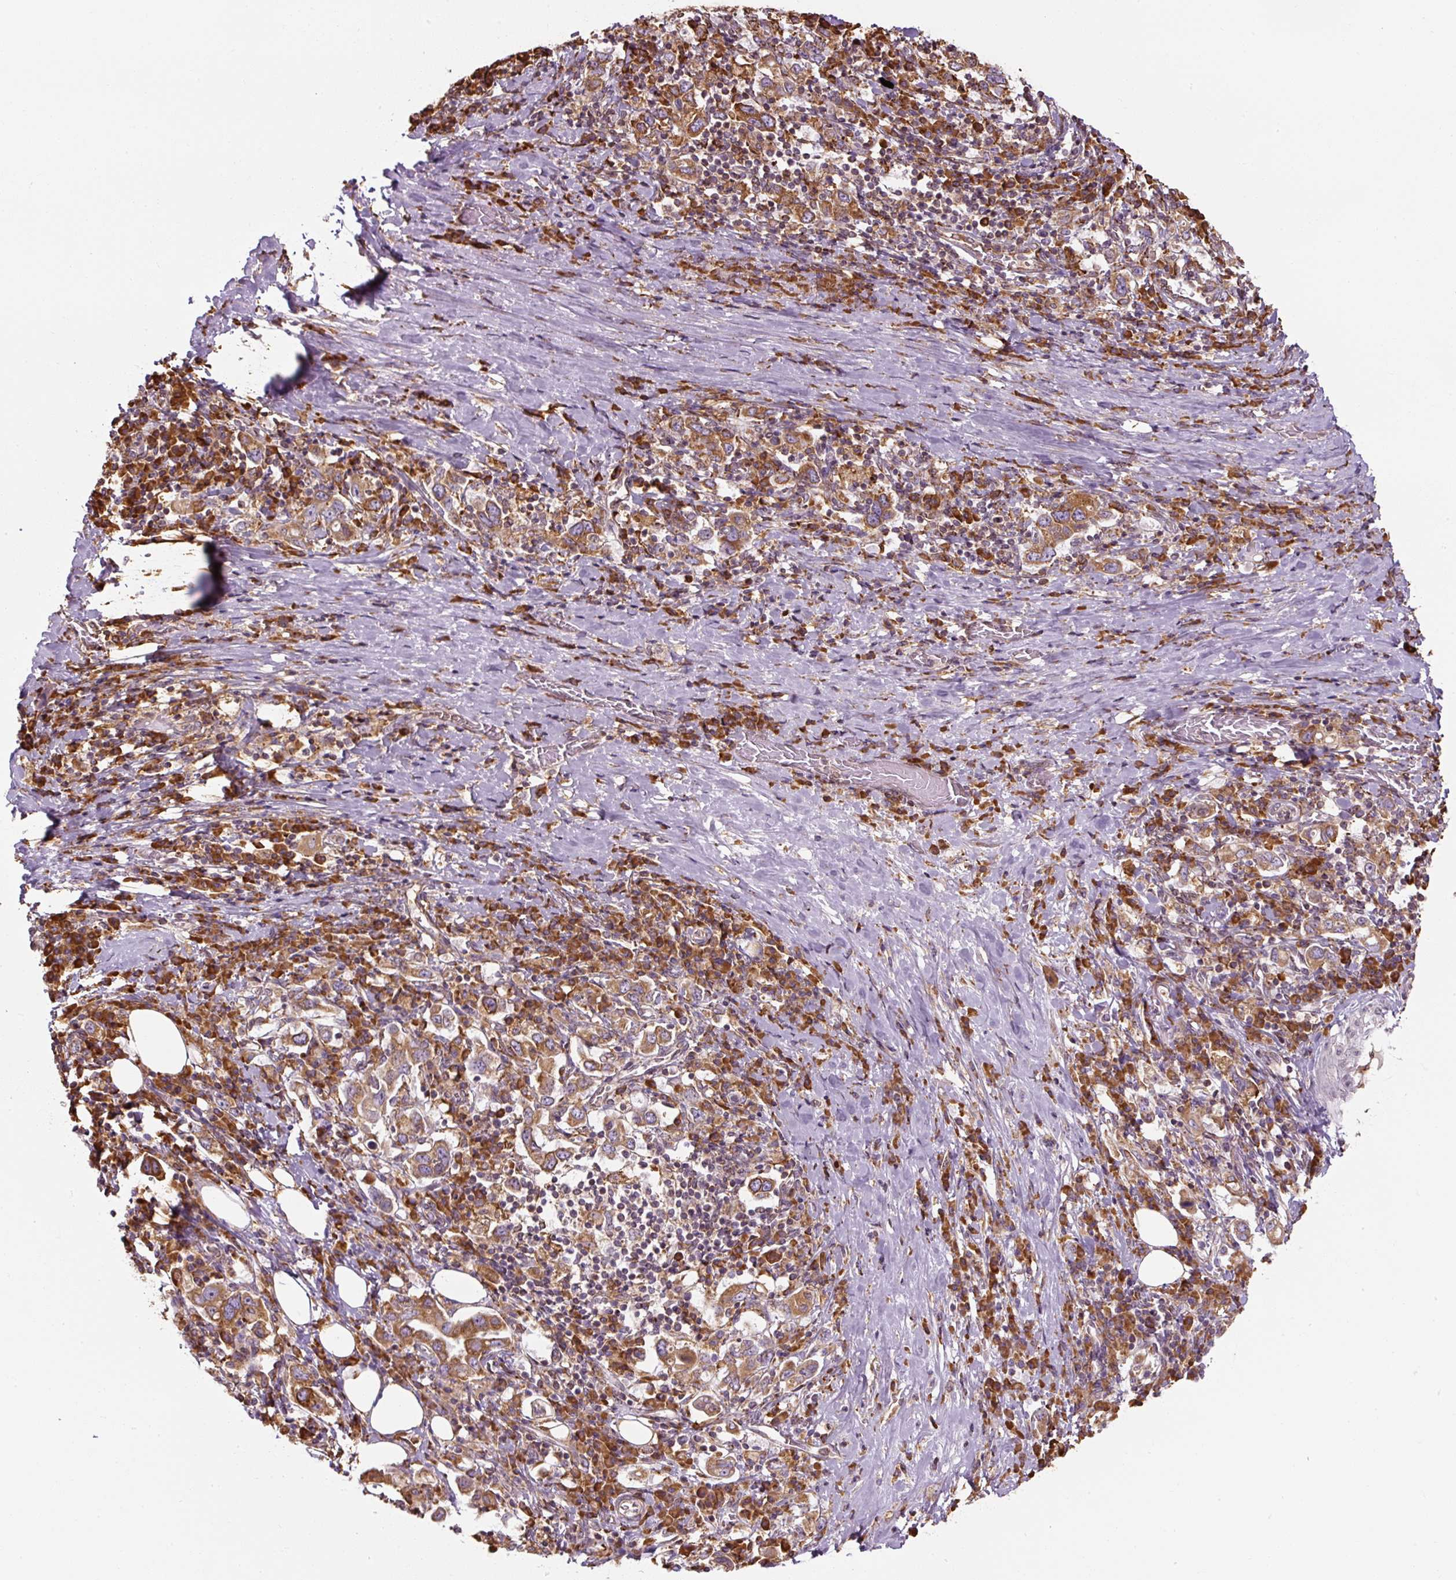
{"staining": {"intensity": "moderate", "quantity": ">75%", "location": "cytoplasmic/membranous"}, "tissue": "stomach cancer", "cell_type": "Tumor cells", "image_type": "cancer", "snomed": [{"axis": "morphology", "description": "Adenocarcinoma, NOS"}, {"axis": "topography", "description": "Stomach, upper"}, {"axis": "topography", "description": "Stomach"}], "caption": "Stomach cancer (adenocarcinoma) tissue reveals moderate cytoplasmic/membranous staining in approximately >75% of tumor cells, visualized by immunohistochemistry.", "gene": "PRKCSH", "patient": {"sex": "male", "age": 62}}